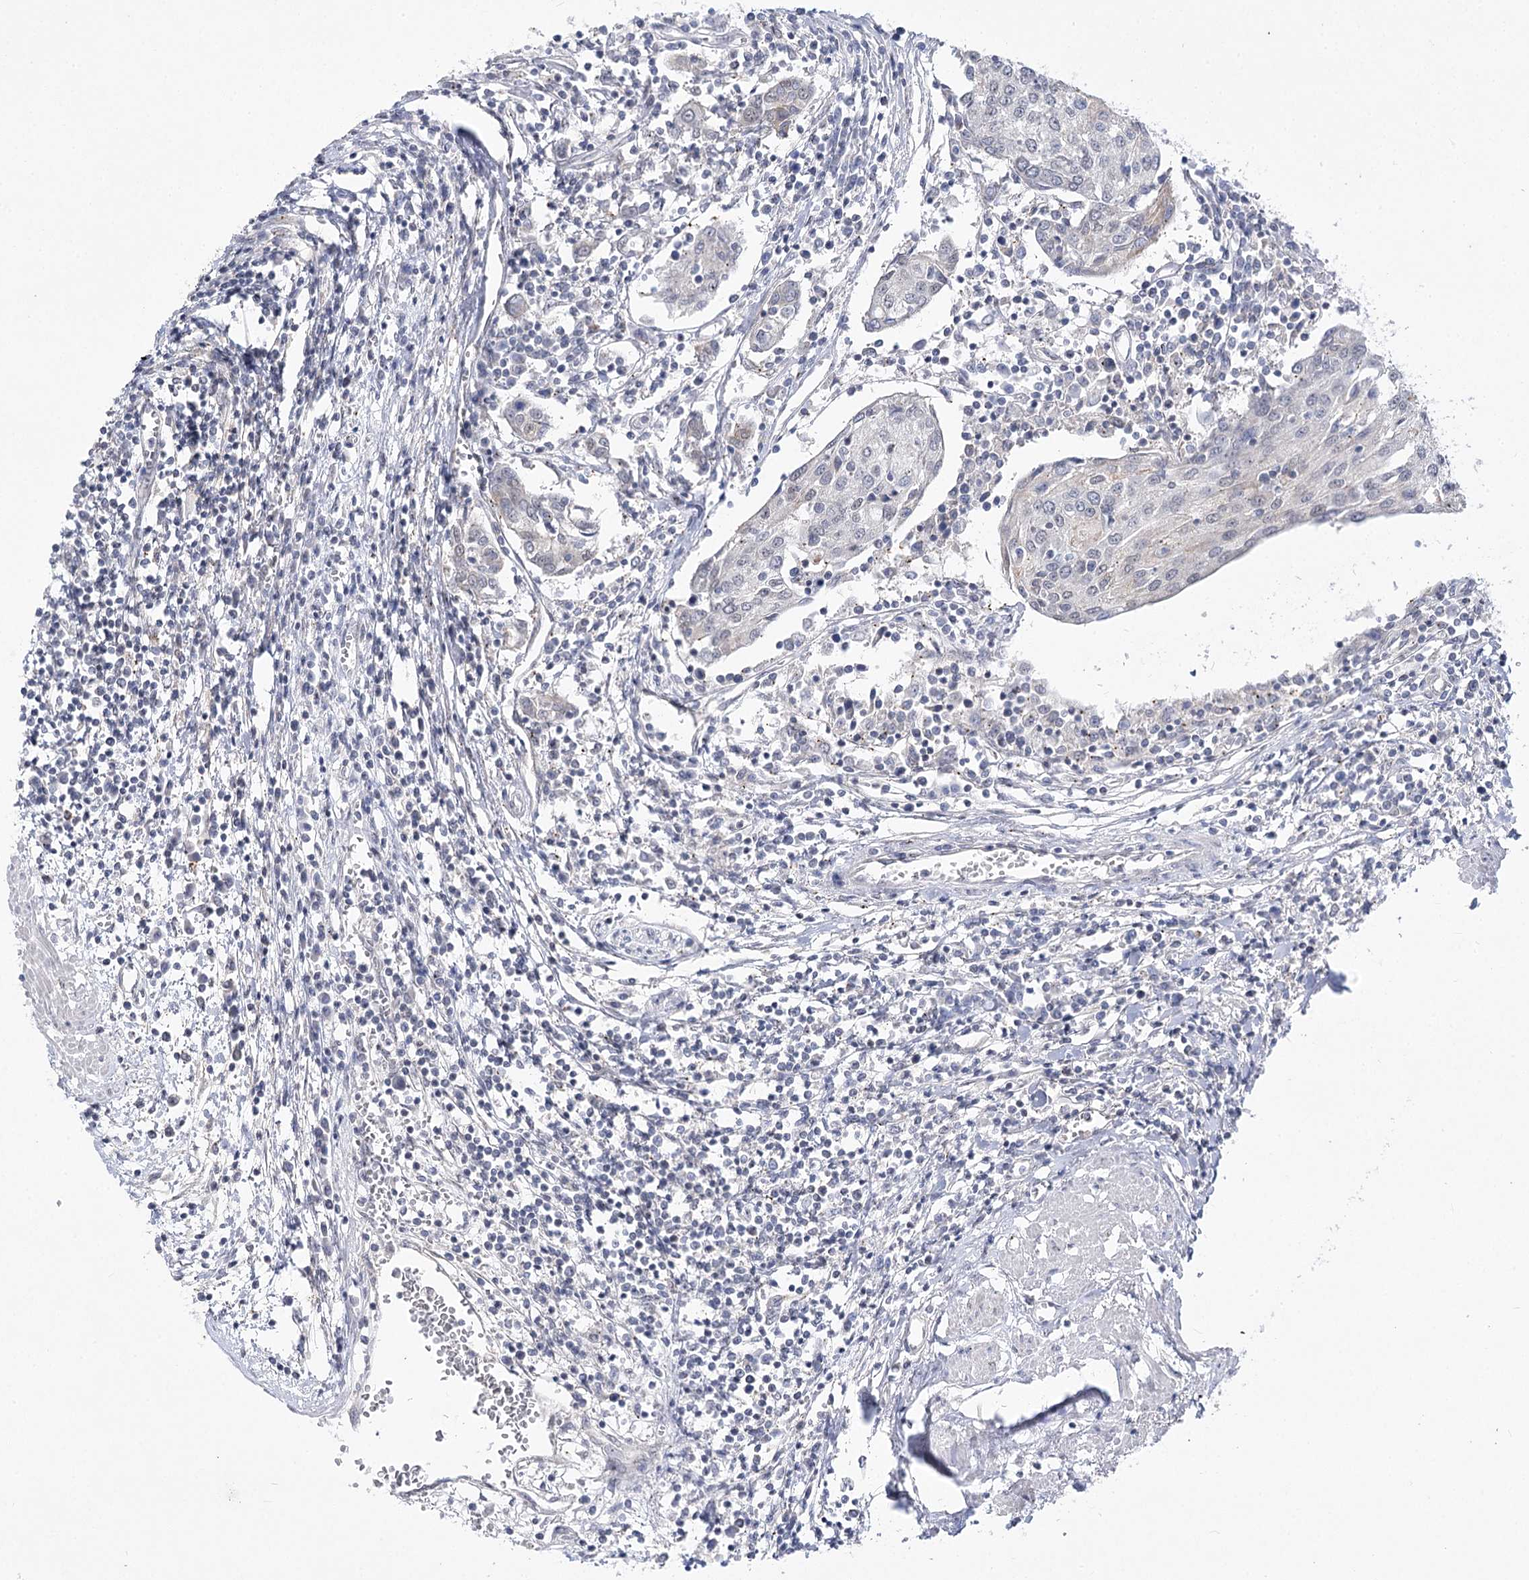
{"staining": {"intensity": "negative", "quantity": "none", "location": "none"}, "tissue": "urothelial cancer", "cell_type": "Tumor cells", "image_type": "cancer", "snomed": [{"axis": "morphology", "description": "Urothelial carcinoma, High grade"}, {"axis": "topography", "description": "Urinary bladder"}], "caption": "High magnification brightfield microscopy of urothelial cancer stained with DAB (3,3'-diaminobenzidine) (brown) and counterstained with hematoxylin (blue): tumor cells show no significant staining. Brightfield microscopy of immunohistochemistry (IHC) stained with DAB (brown) and hematoxylin (blue), captured at high magnification.", "gene": "ATP10B", "patient": {"sex": "female", "age": 85}}